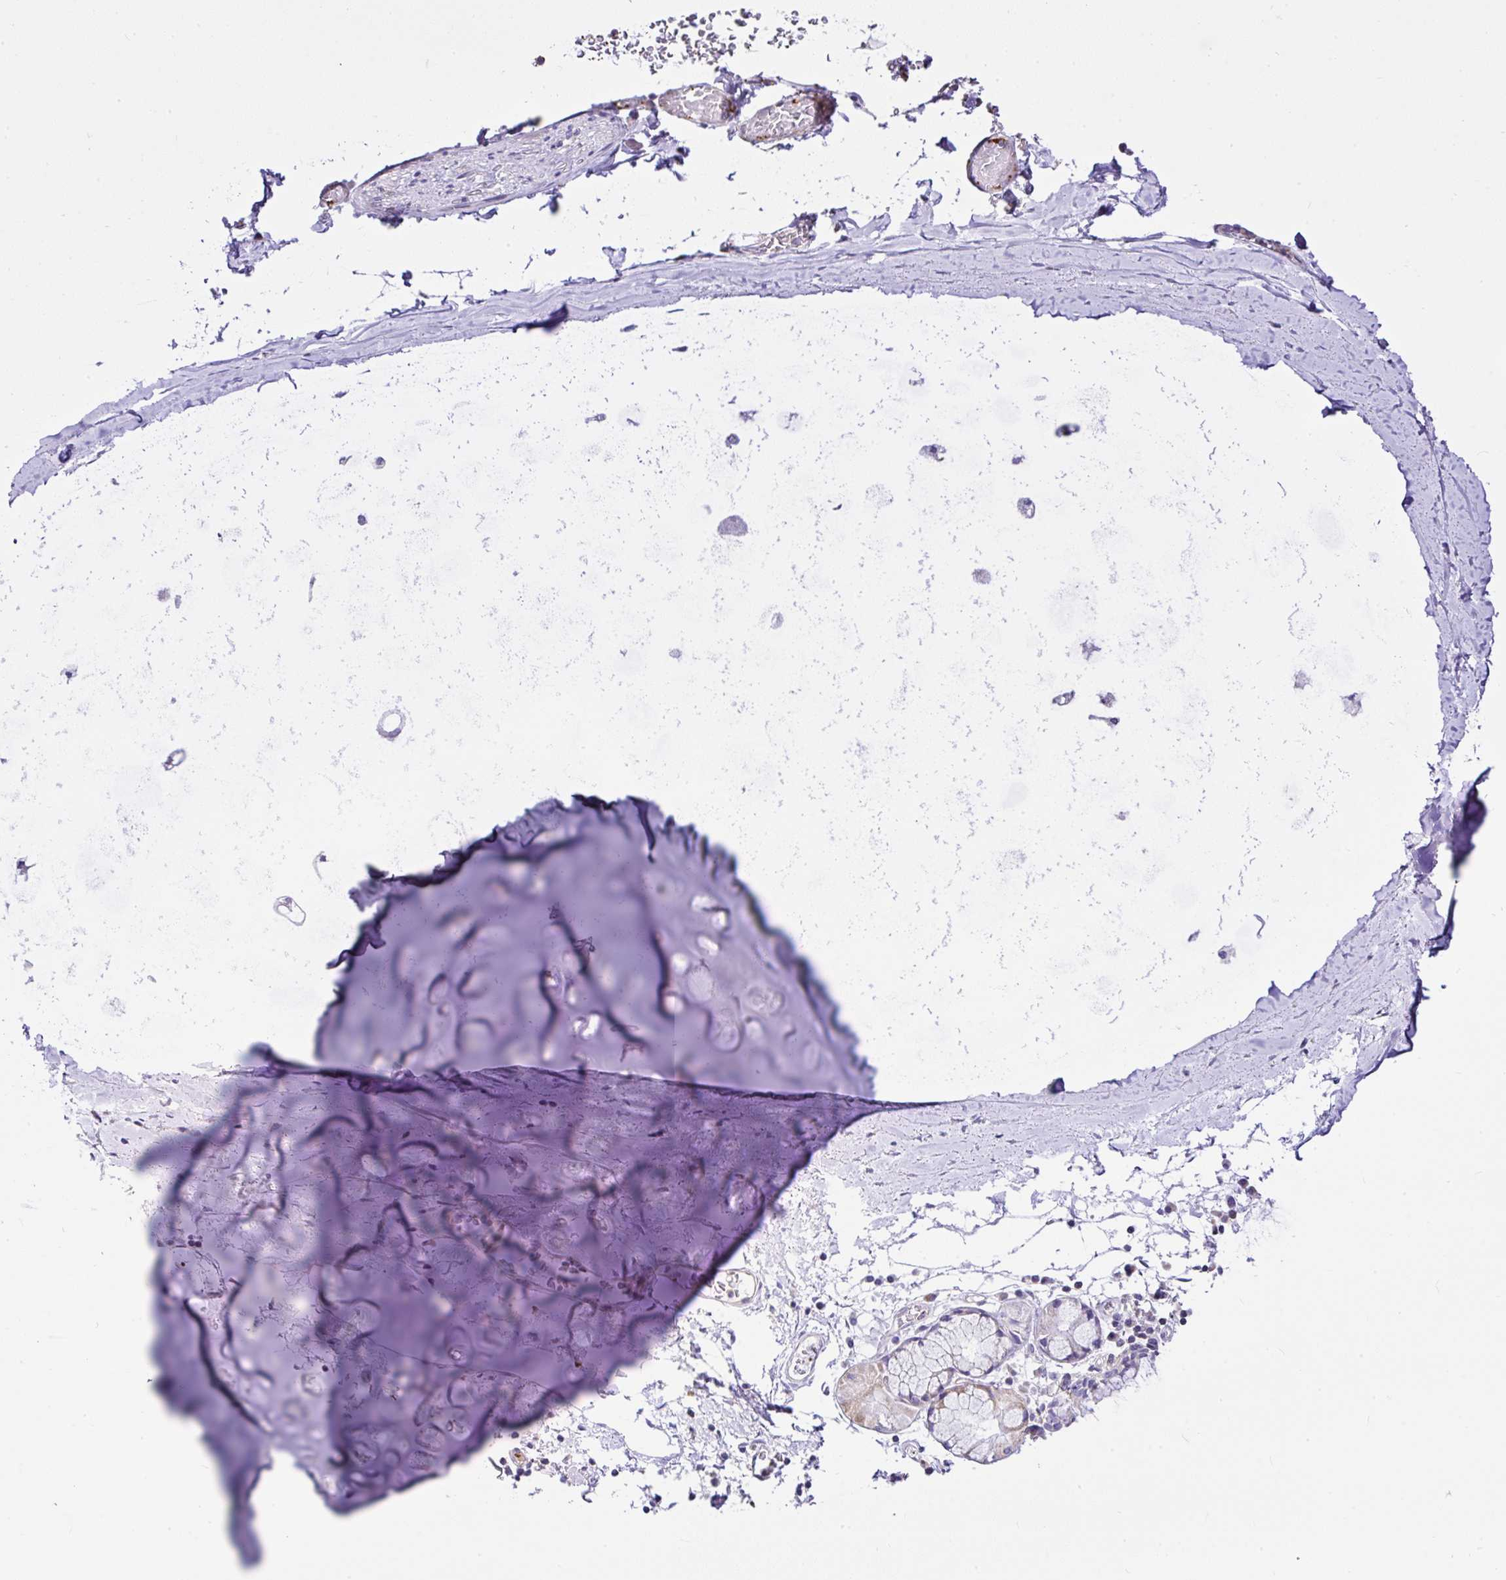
{"staining": {"intensity": "negative", "quantity": "none", "location": "none"}, "tissue": "adipose tissue", "cell_type": "Adipocytes", "image_type": "normal", "snomed": [{"axis": "morphology", "description": "Normal tissue, NOS"}, {"axis": "morphology", "description": "Degeneration, NOS"}, {"axis": "topography", "description": "Cartilage tissue"}, {"axis": "topography", "description": "Lung"}], "caption": "This is an immunohistochemistry histopathology image of unremarkable human adipose tissue. There is no staining in adipocytes.", "gene": "CCDC142", "patient": {"sex": "female", "age": 61}}